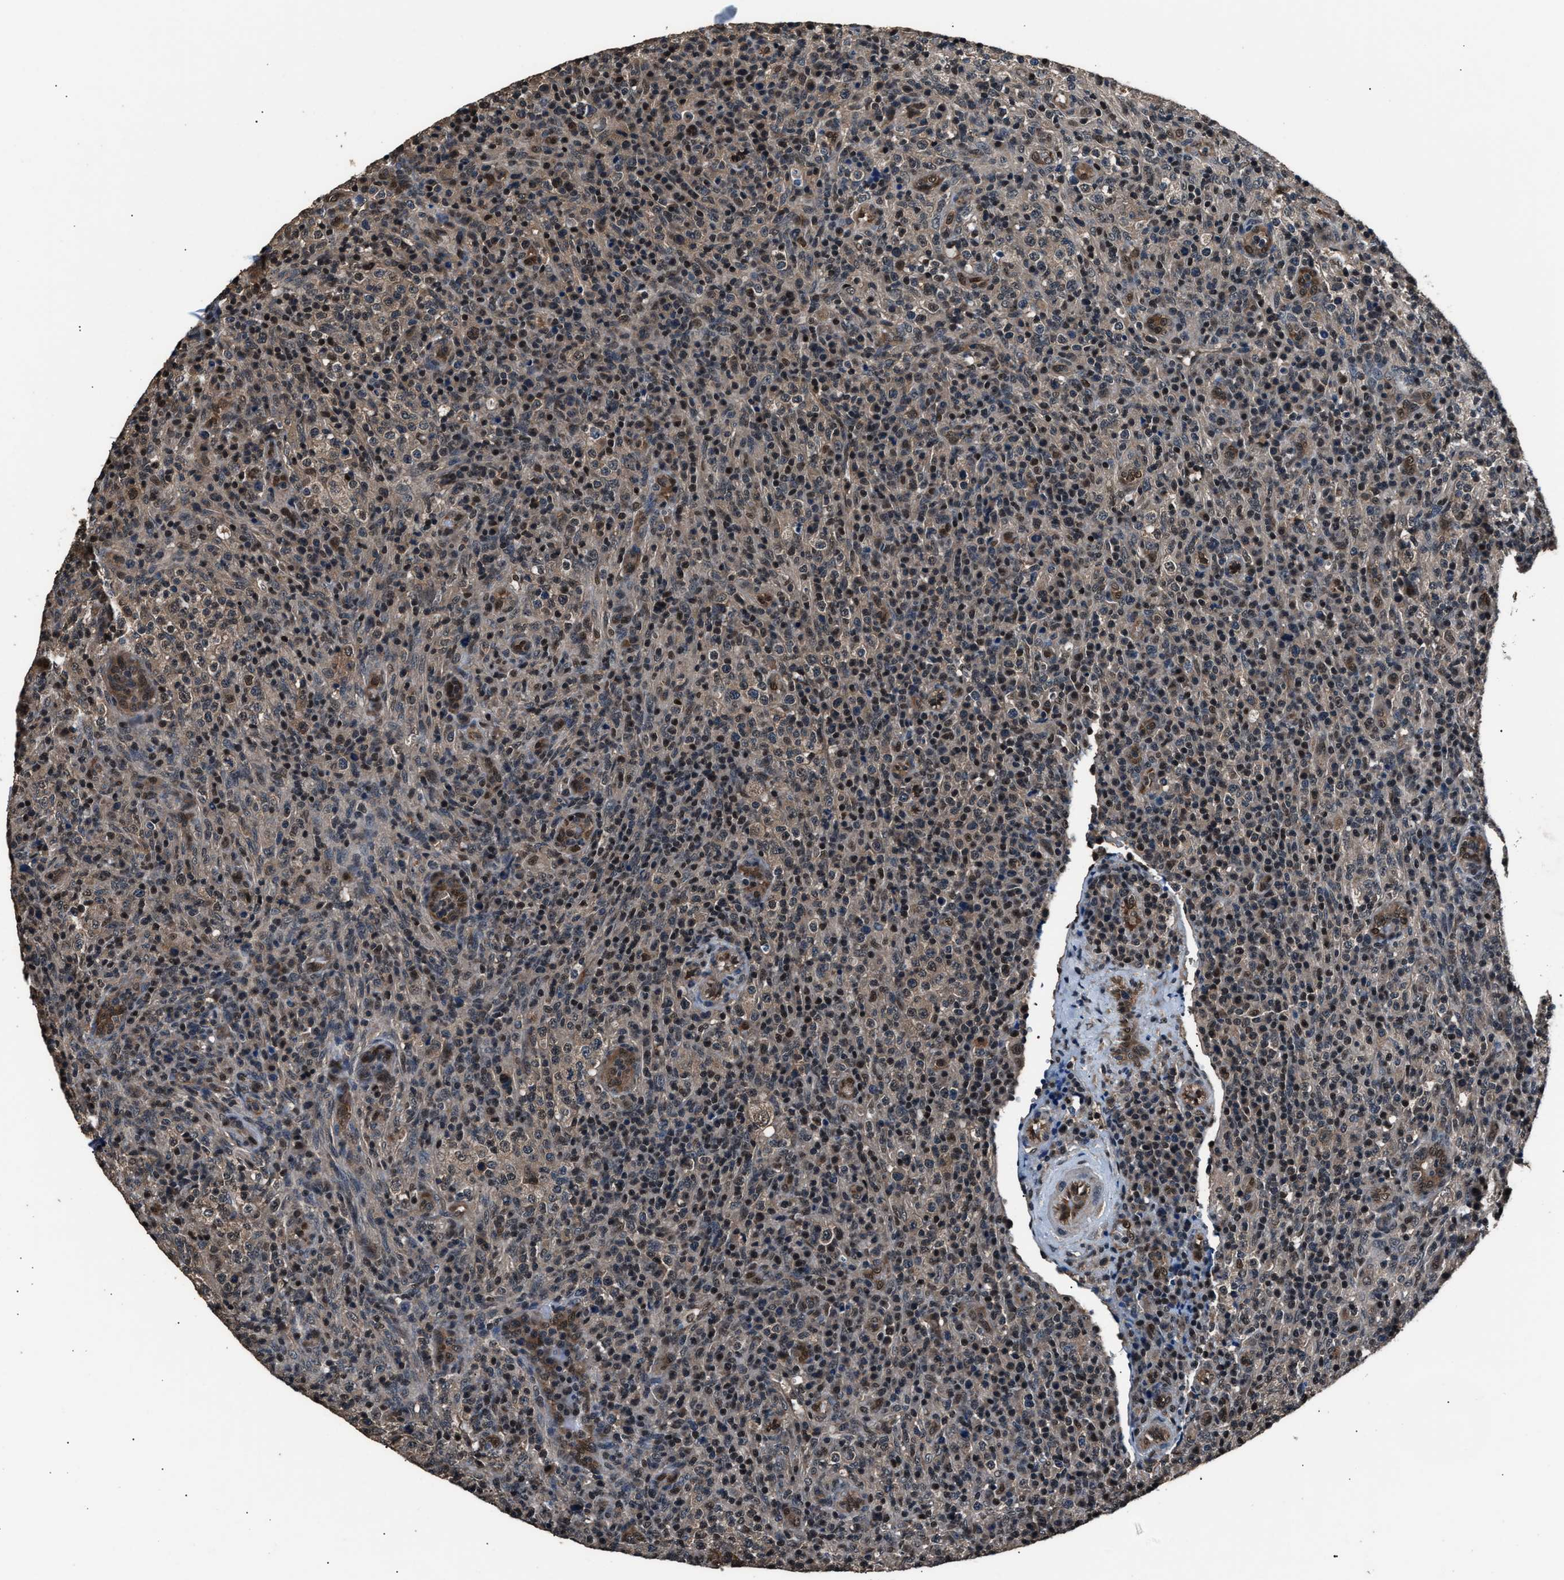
{"staining": {"intensity": "moderate", "quantity": "<25%", "location": "nuclear"}, "tissue": "lymphoma", "cell_type": "Tumor cells", "image_type": "cancer", "snomed": [{"axis": "morphology", "description": "Malignant lymphoma, non-Hodgkin's type, High grade"}, {"axis": "topography", "description": "Lymph node"}], "caption": "Malignant lymphoma, non-Hodgkin's type (high-grade) stained for a protein (brown) reveals moderate nuclear positive positivity in about <25% of tumor cells.", "gene": "DFFA", "patient": {"sex": "female", "age": 76}}